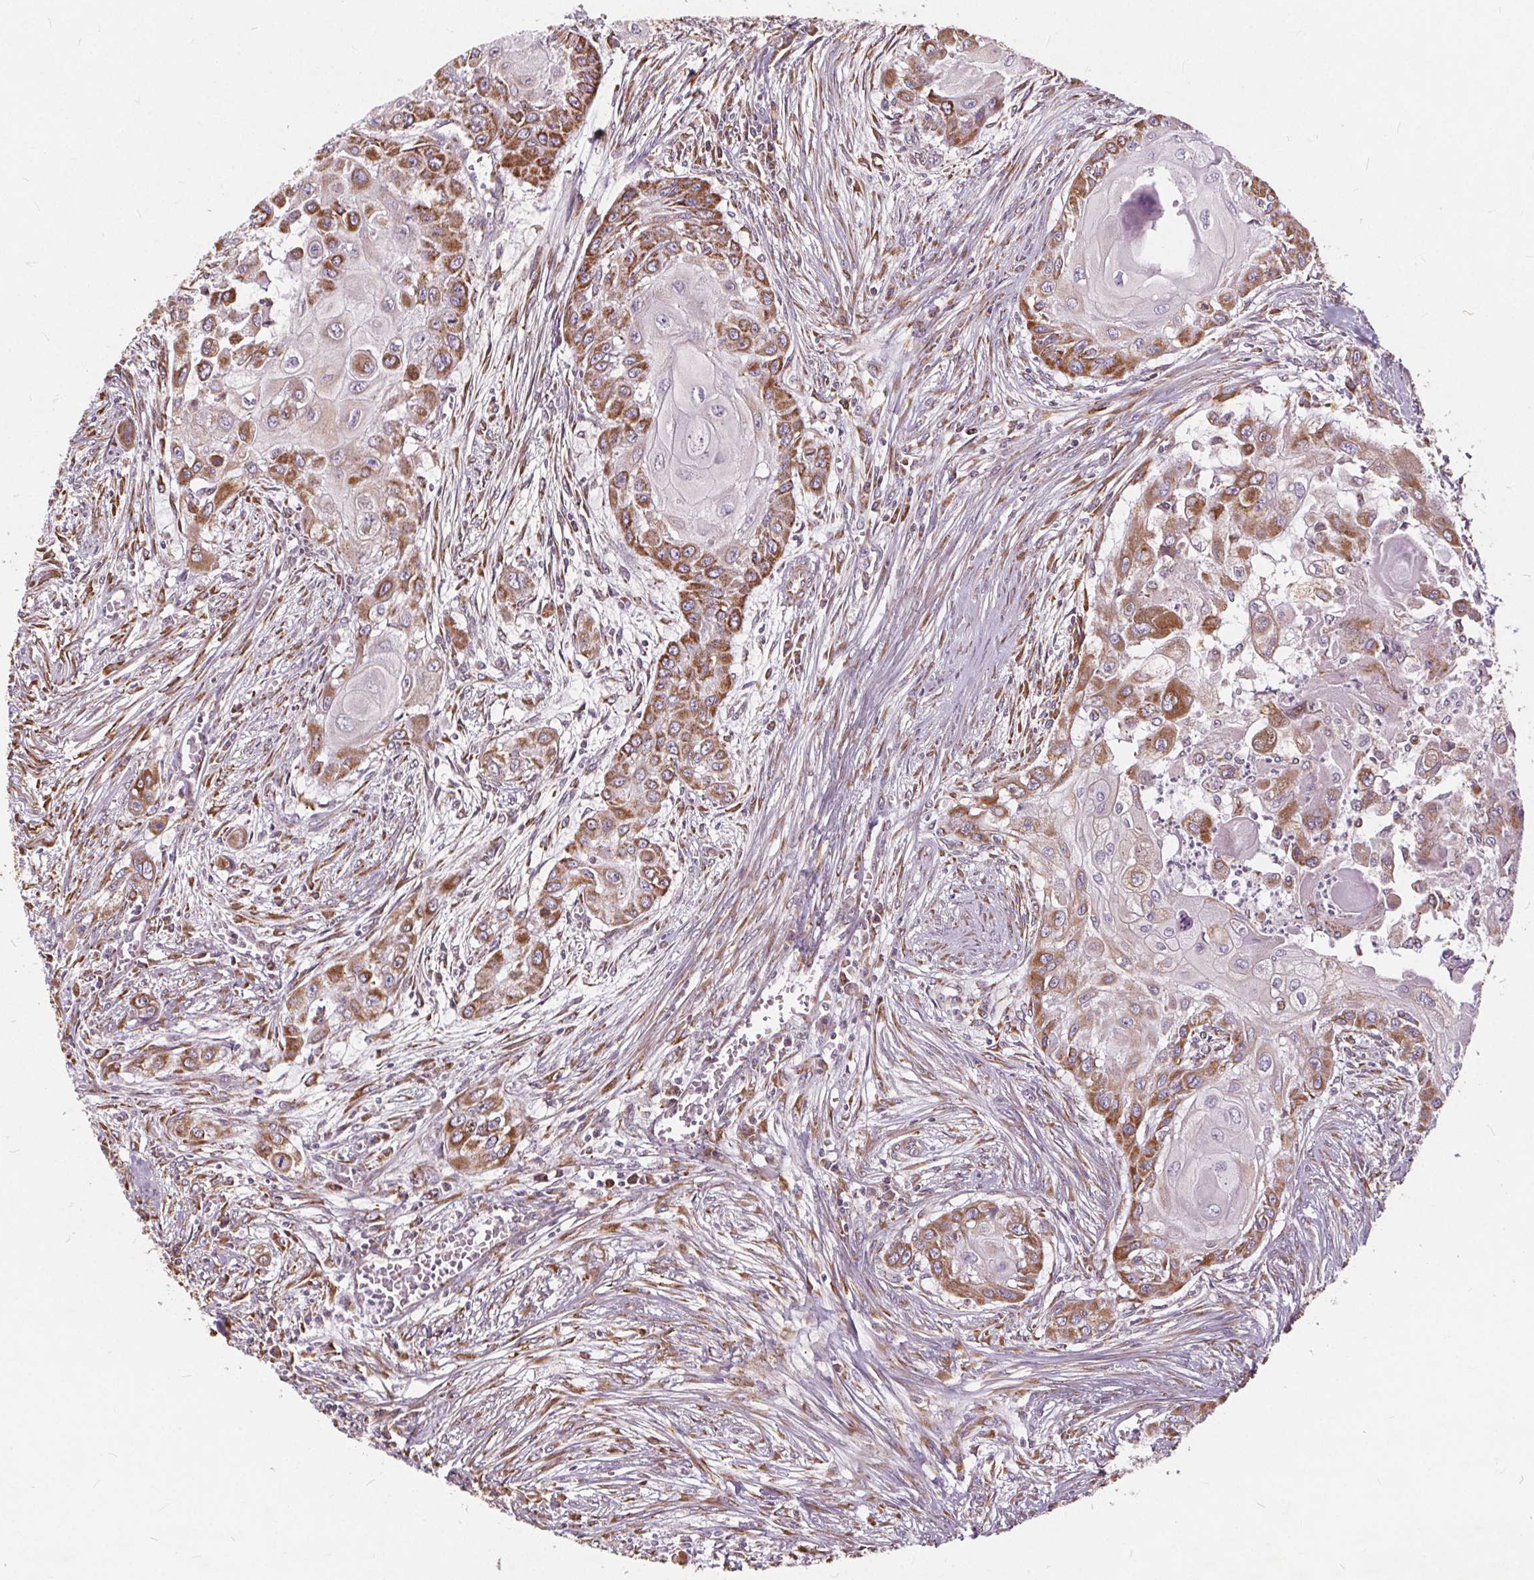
{"staining": {"intensity": "moderate", "quantity": "25%-75%", "location": "cytoplasmic/membranous"}, "tissue": "head and neck cancer", "cell_type": "Tumor cells", "image_type": "cancer", "snomed": [{"axis": "morphology", "description": "Squamous cell carcinoma, NOS"}, {"axis": "topography", "description": "Oral tissue"}, {"axis": "topography", "description": "Head-Neck"}], "caption": "IHC (DAB (3,3'-diaminobenzidine)) staining of head and neck cancer (squamous cell carcinoma) shows moderate cytoplasmic/membranous protein expression in approximately 25%-75% of tumor cells.", "gene": "PLSCR3", "patient": {"sex": "male", "age": 71}}